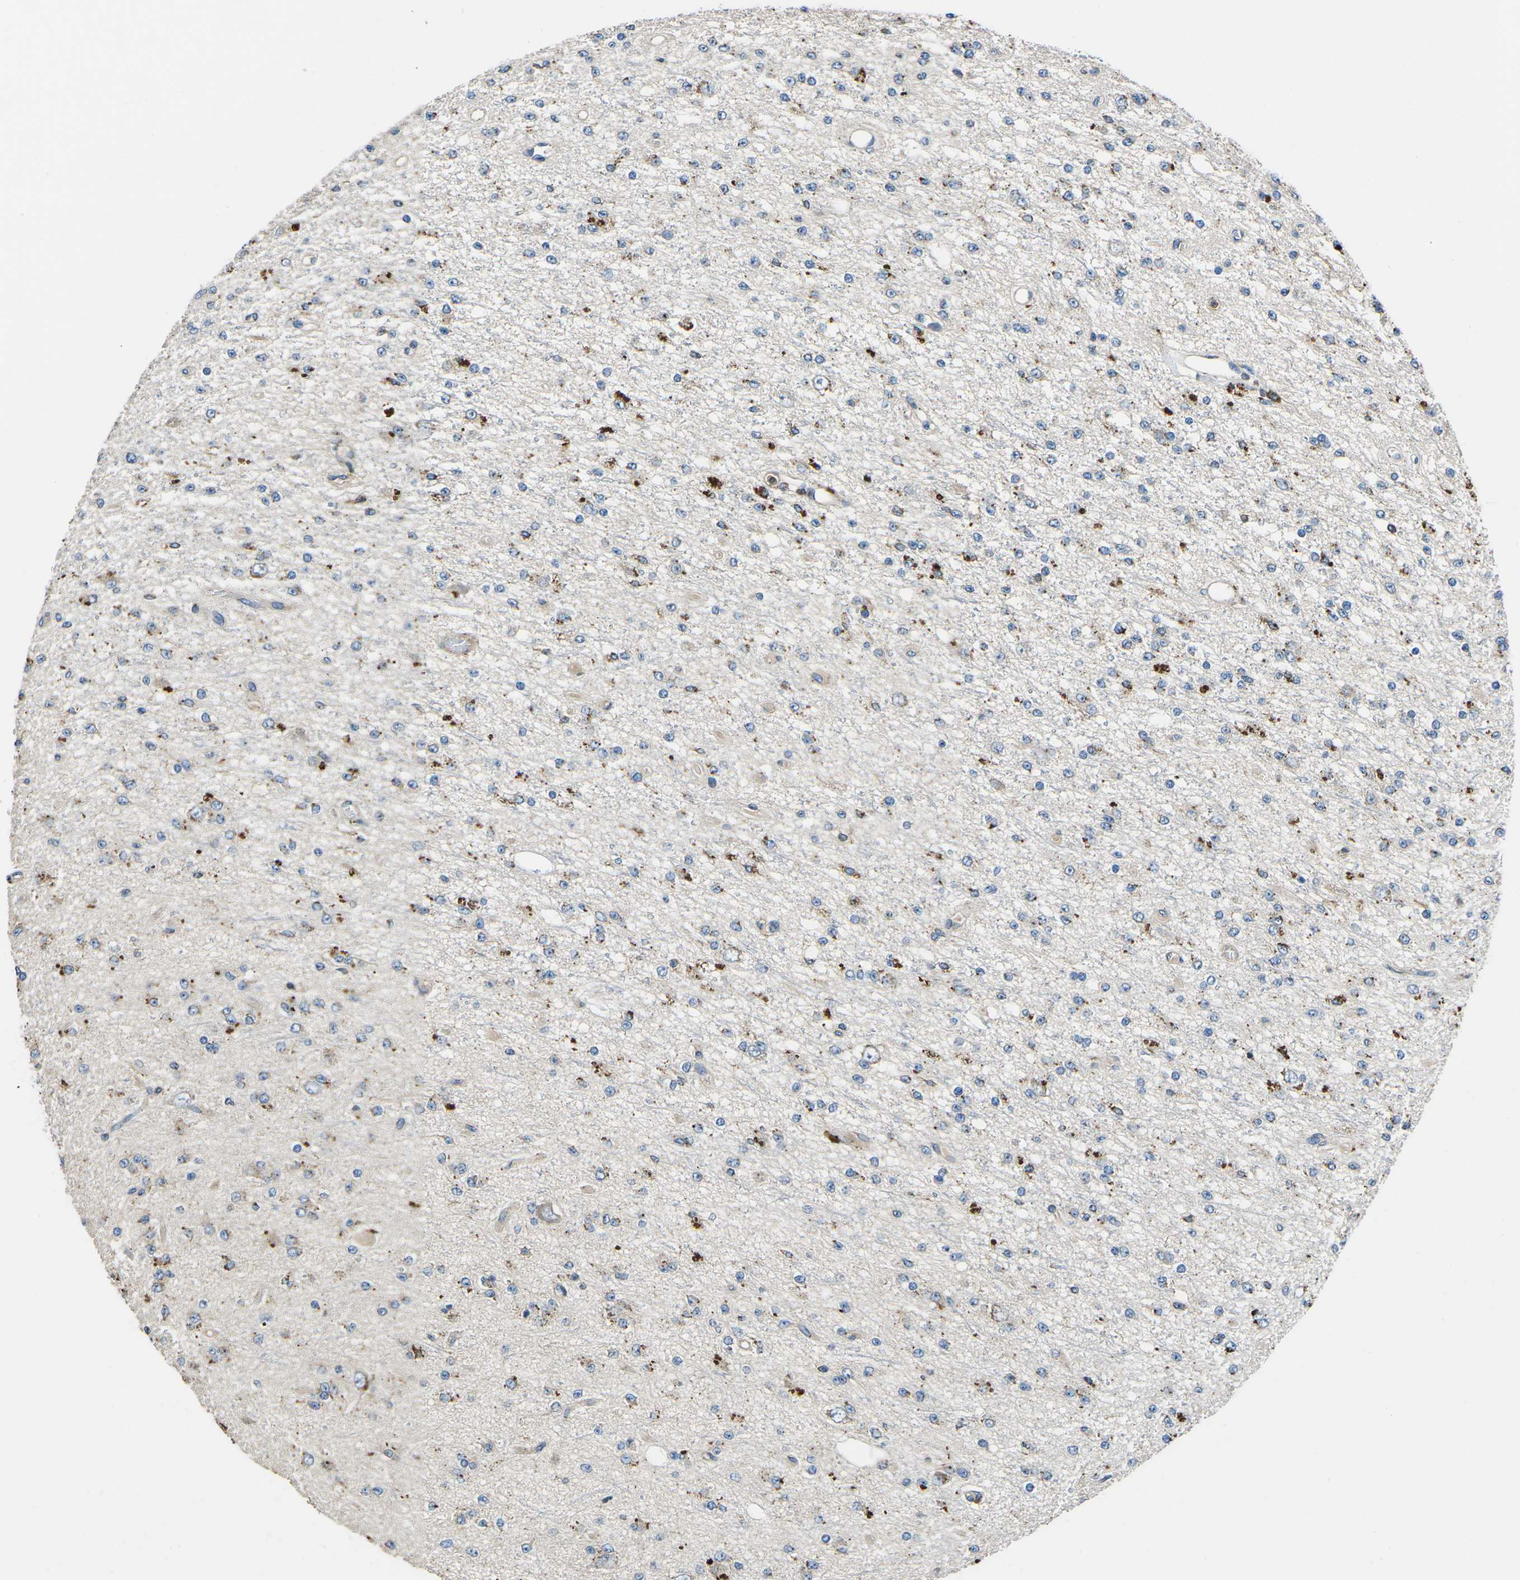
{"staining": {"intensity": "moderate", "quantity": "<25%", "location": "cytoplasmic/membranous"}, "tissue": "glioma", "cell_type": "Tumor cells", "image_type": "cancer", "snomed": [{"axis": "morphology", "description": "Glioma, malignant, Low grade"}, {"axis": "topography", "description": "Brain"}], "caption": "Approximately <25% of tumor cells in glioma show moderate cytoplasmic/membranous protein positivity as visualized by brown immunohistochemical staining.", "gene": "KCNJ15", "patient": {"sex": "male", "age": 38}}